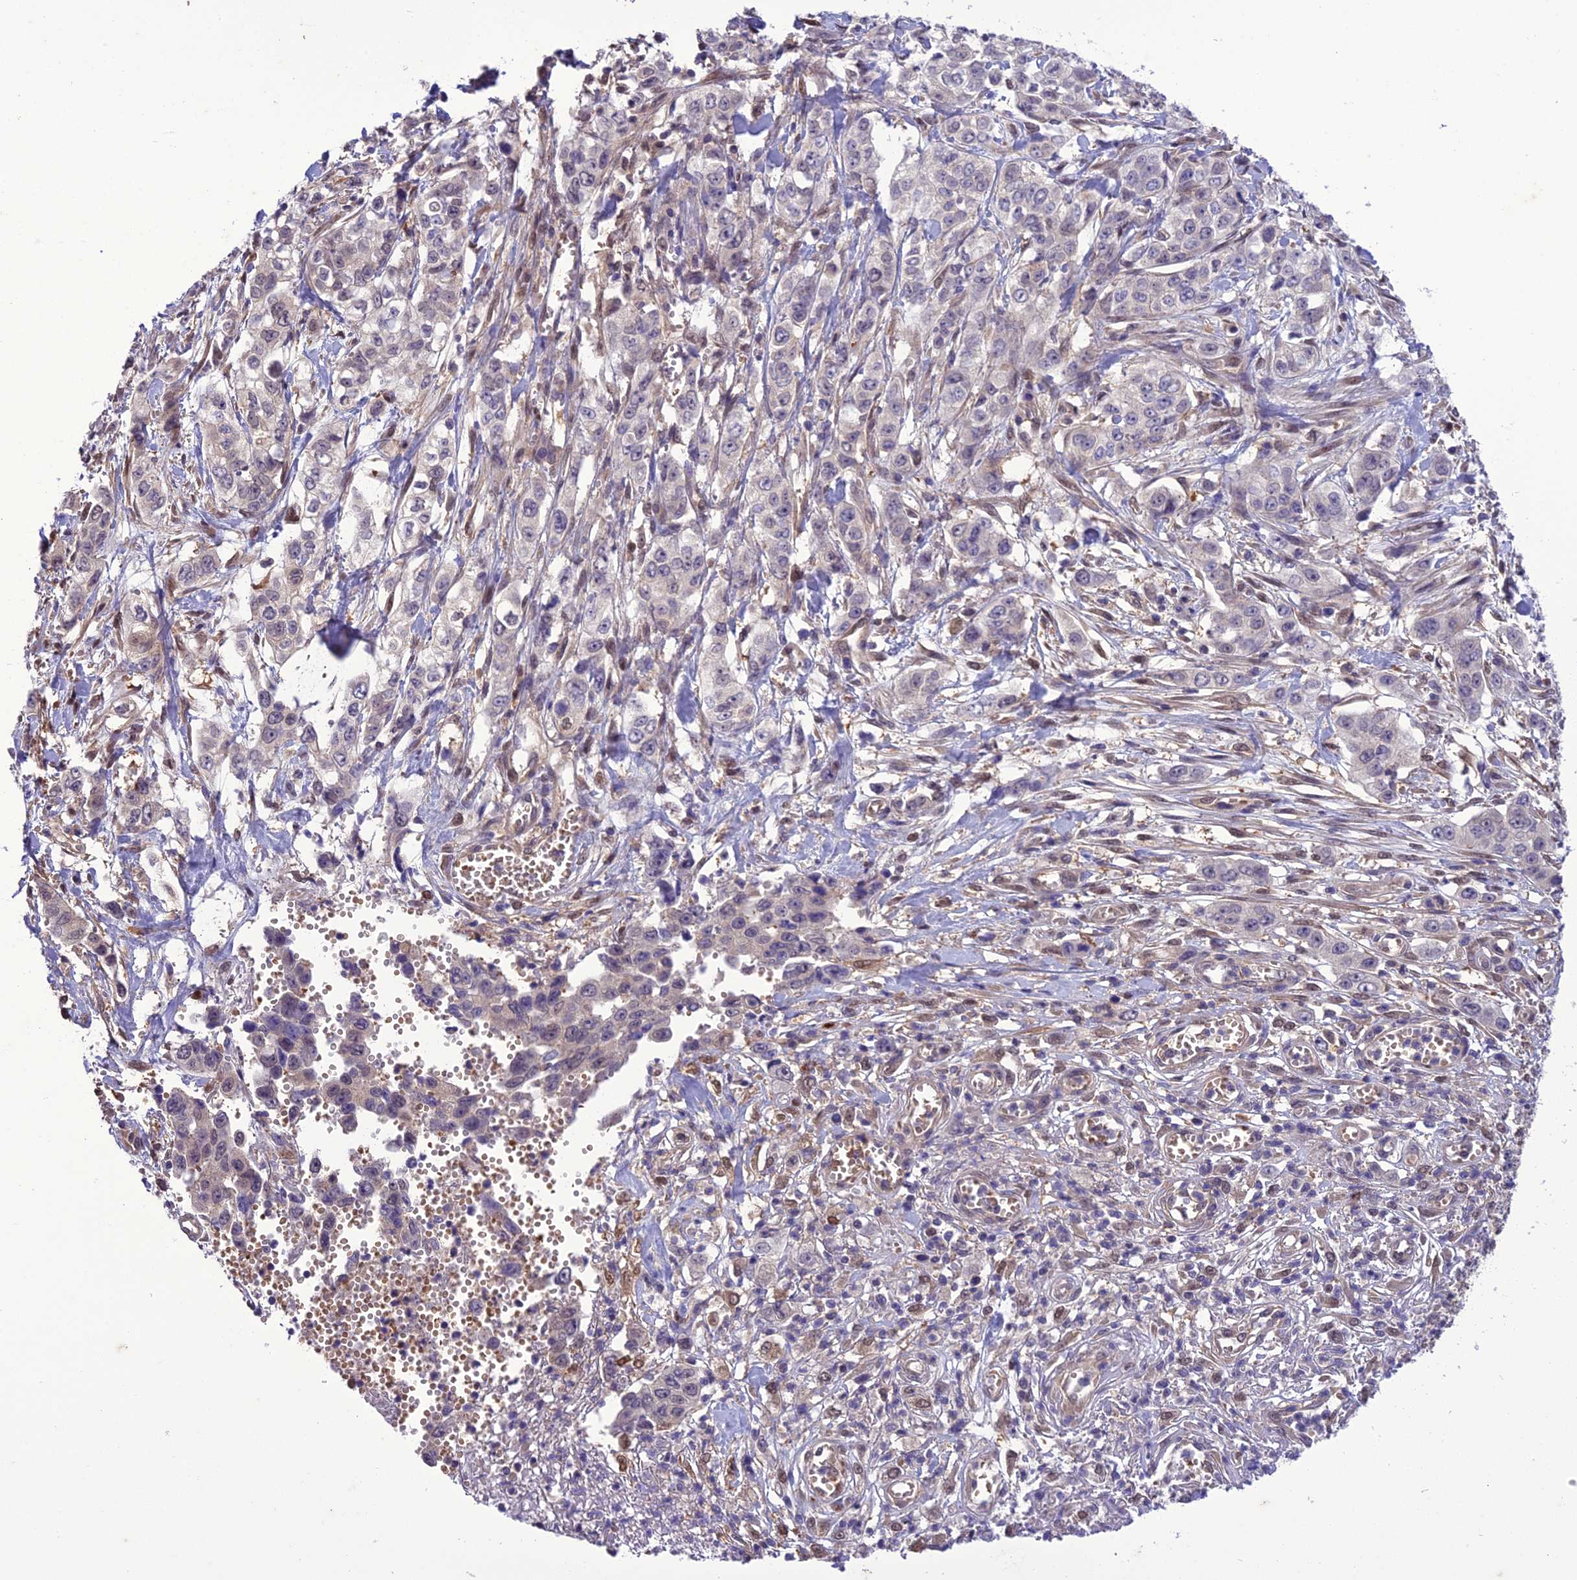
{"staining": {"intensity": "negative", "quantity": "none", "location": "none"}, "tissue": "stomach cancer", "cell_type": "Tumor cells", "image_type": "cancer", "snomed": [{"axis": "morphology", "description": "Adenocarcinoma, NOS"}, {"axis": "topography", "description": "Stomach, upper"}], "caption": "High magnification brightfield microscopy of adenocarcinoma (stomach) stained with DAB (3,3'-diaminobenzidine) (brown) and counterstained with hematoxylin (blue): tumor cells show no significant expression.", "gene": "BORCS6", "patient": {"sex": "male", "age": 62}}